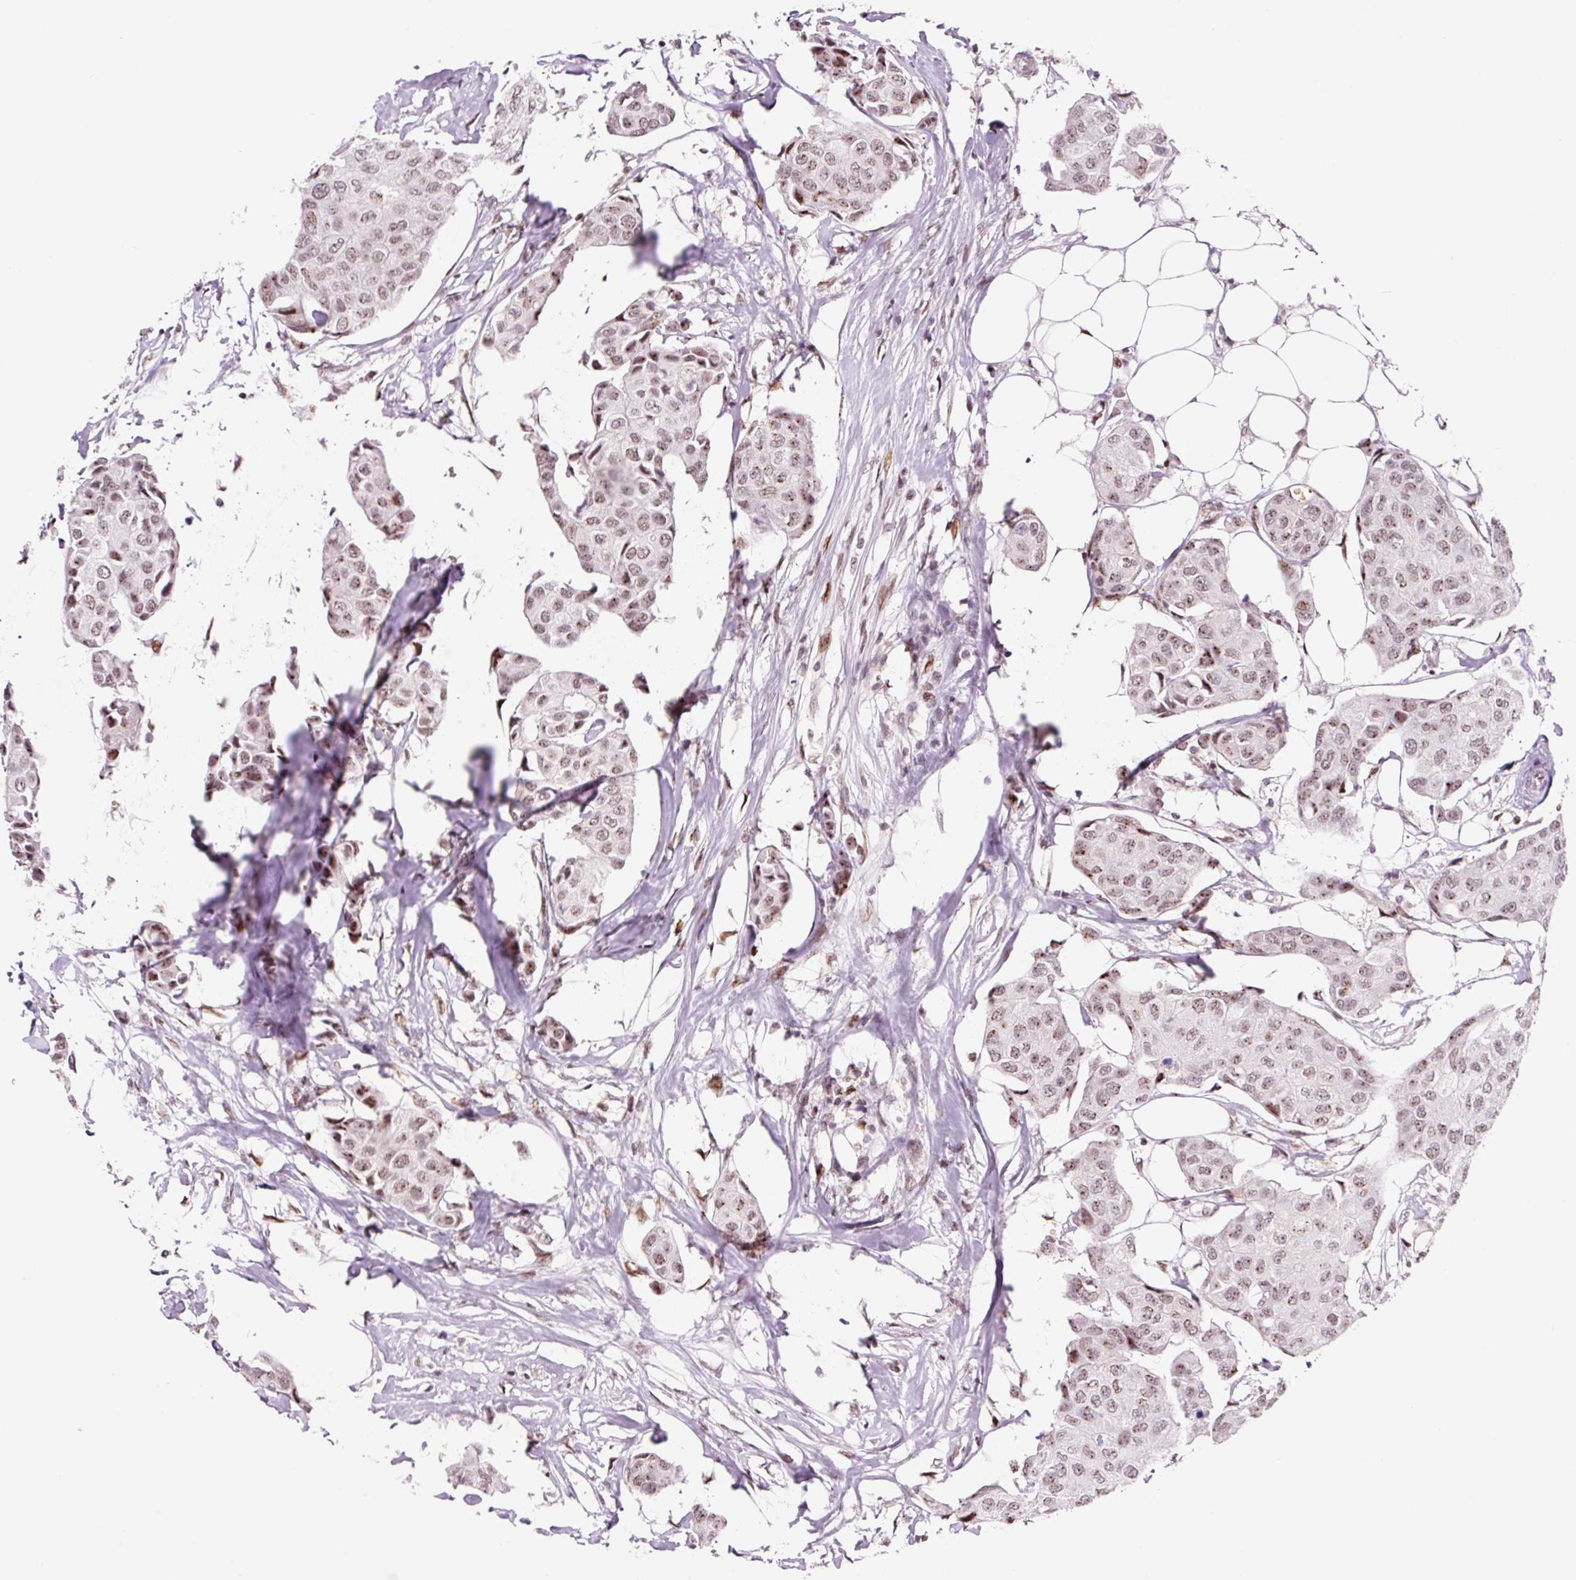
{"staining": {"intensity": "moderate", "quantity": ">75%", "location": "nuclear"}, "tissue": "breast cancer", "cell_type": "Tumor cells", "image_type": "cancer", "snomed": [{"axis": "morphology", "description": "Duct carcinoma"}, {"axis": "topography", "description": "Breast"}, {"axis": "topography", "description": "Lymph node"}], "caption": "The micrograph displays staining of breast cancer (infiltrating ductal carcinoma), revealing moderate nuclear protein staining (brown color) within tumor cells.", "gene": "CCNL2", "patient": {"sex": "female", "age": 80}}